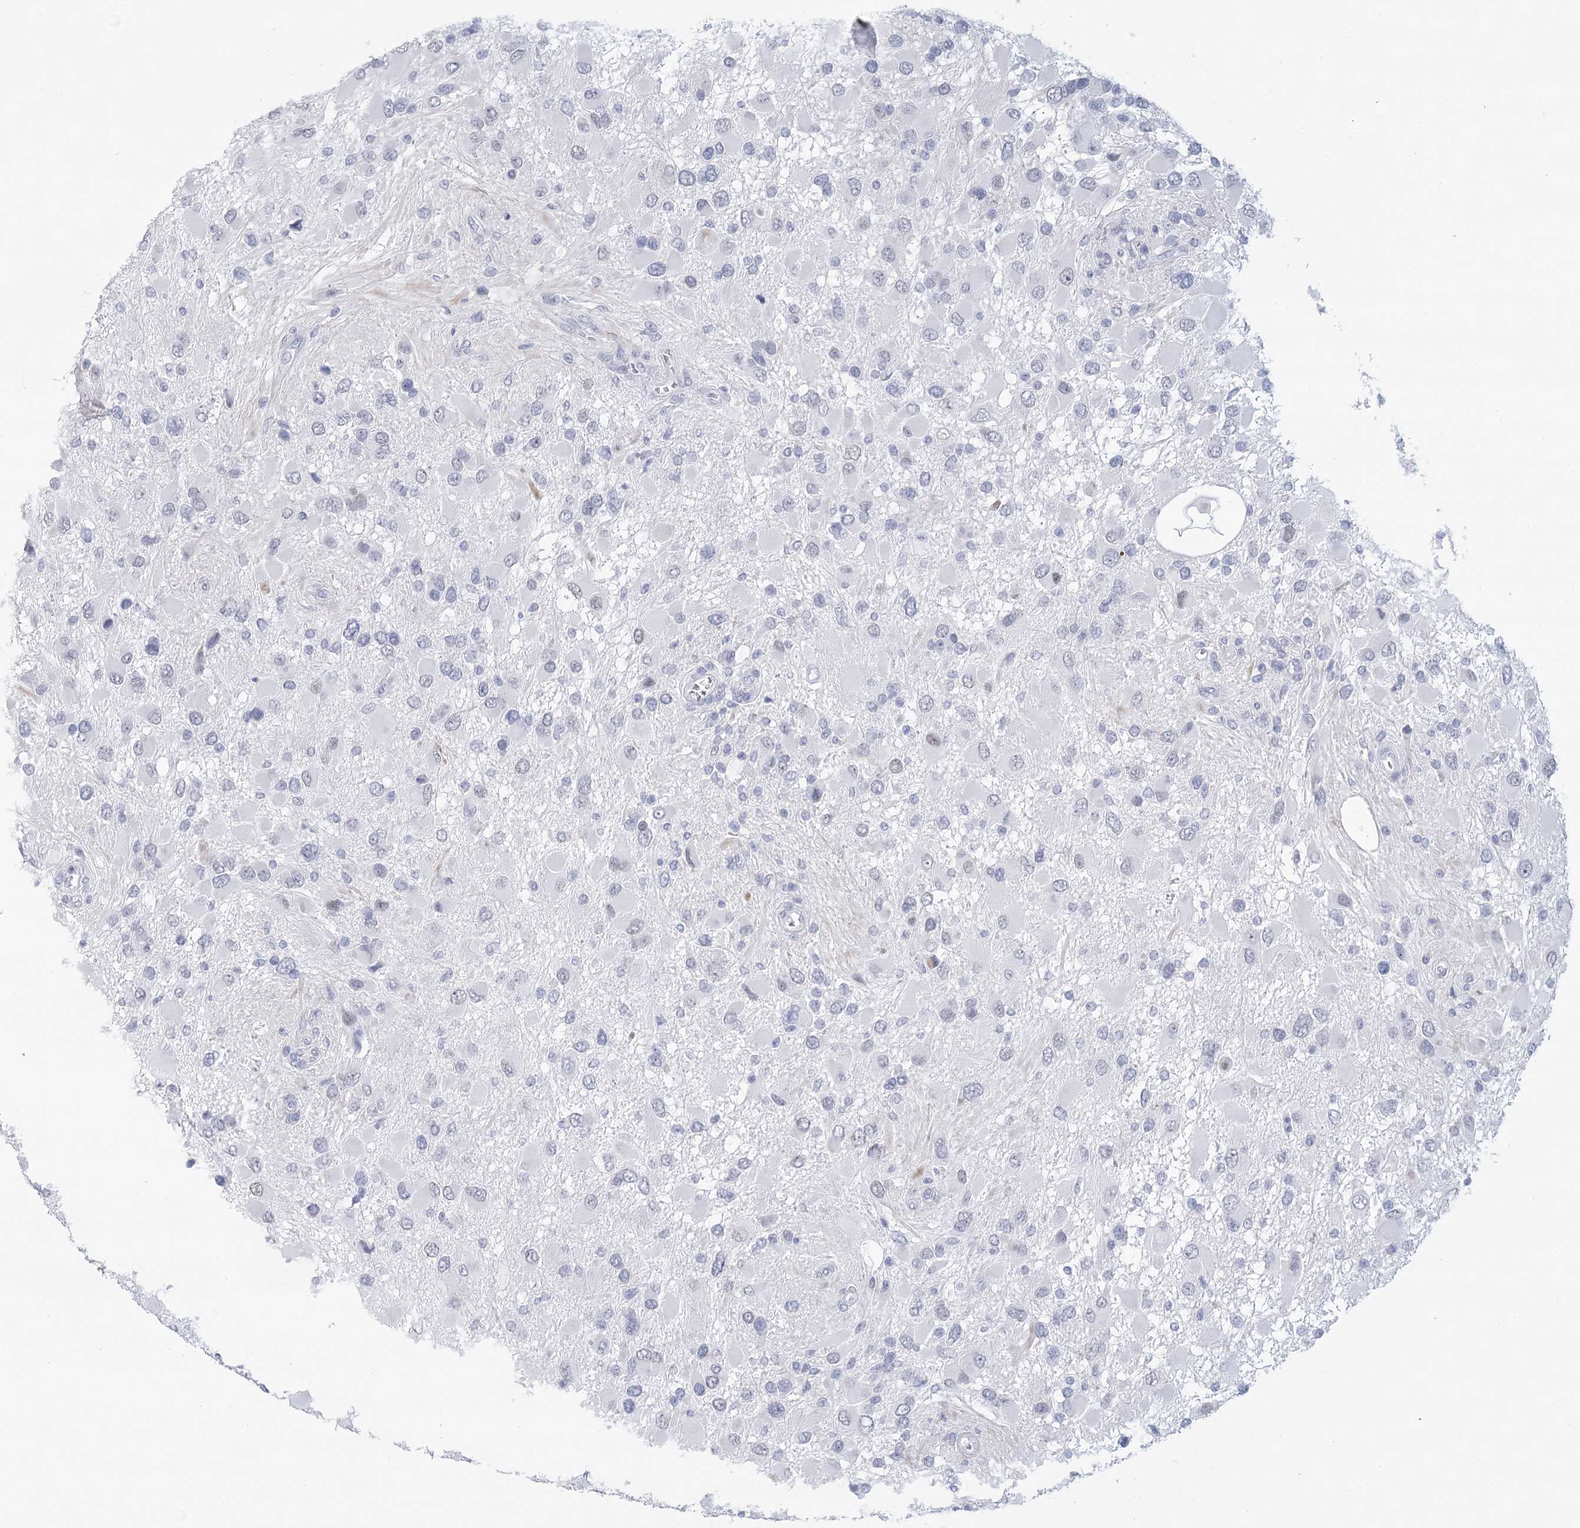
{"staining": {"intensity": "negative", "quantity": "none", "location": "none"}, "tissue": "glioma", "cell_type": "Tumor cells", "image_type": "cancer", "snomed": [{"axis": "morphology", "description": "Glioma, malignant, High grade"}, {"axis": "topography", "description": "Brain"}], "caption": "Tumor cells show no significant staining in malignant high-grade glioma. Brightfield microscopy of IHC stained with DAB (3,3'-diaminobenzidine) (brown) and hematoxylin (blue), captured at high magnification.", "gene": "WNT8B", "patient": {"sex": "male", "age": 53}}